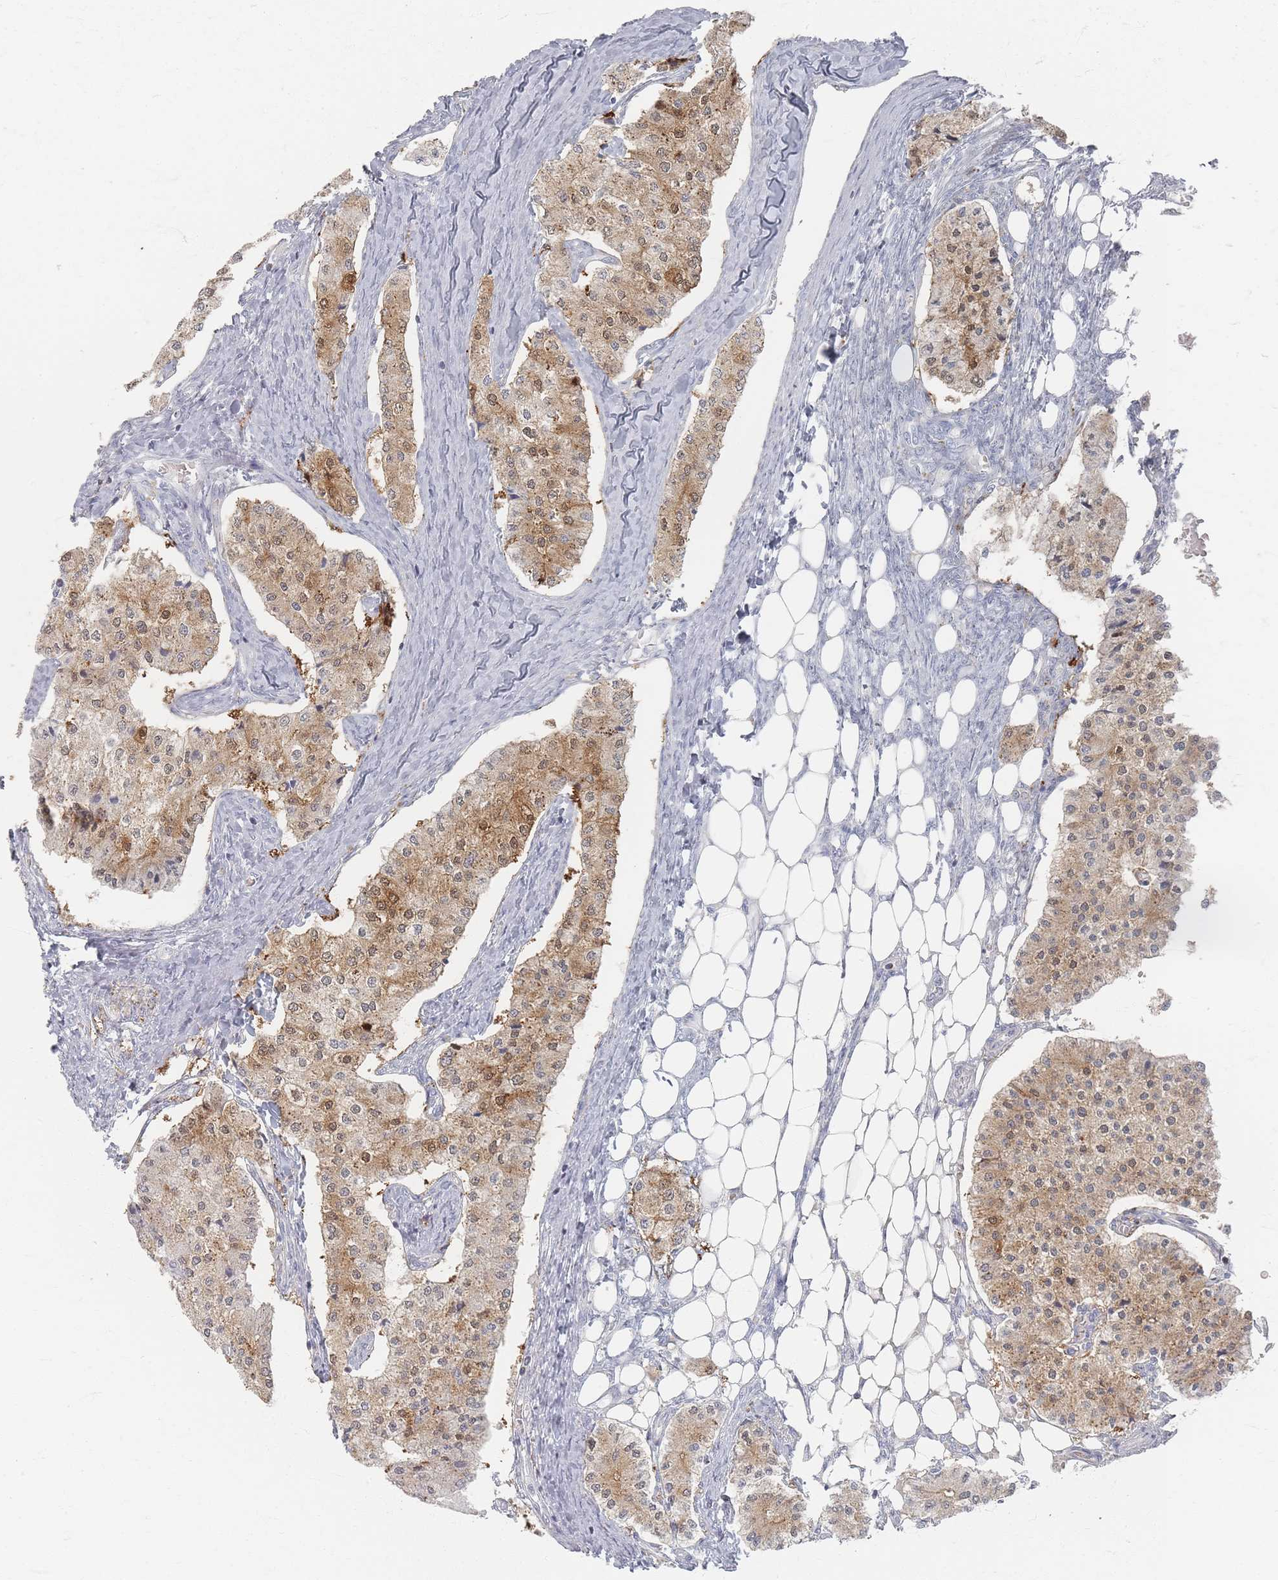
{"staining": {"intensity": "moderate", "quantity": ">75%", "location": "cytoplasmic/membranous,nuclear"}, "tissue": "carcinoid", "cell_type": "Tumor cells", "image_type": "cancer", "snomed": [{"axis": "morphology", "description": "Carcinoid, malignant, NOS"}, {"axis": "topography", "description": "Colon"}], "caption": "Tumor cells reveal moderate cytoplasmic/membranous and nuclear expression in approximately >75% of cells in carcinoid (malignant). Nuclei are stained in blue.", "gene": "SLC2A11", "patient": {"sex": "female", "age": 52}}